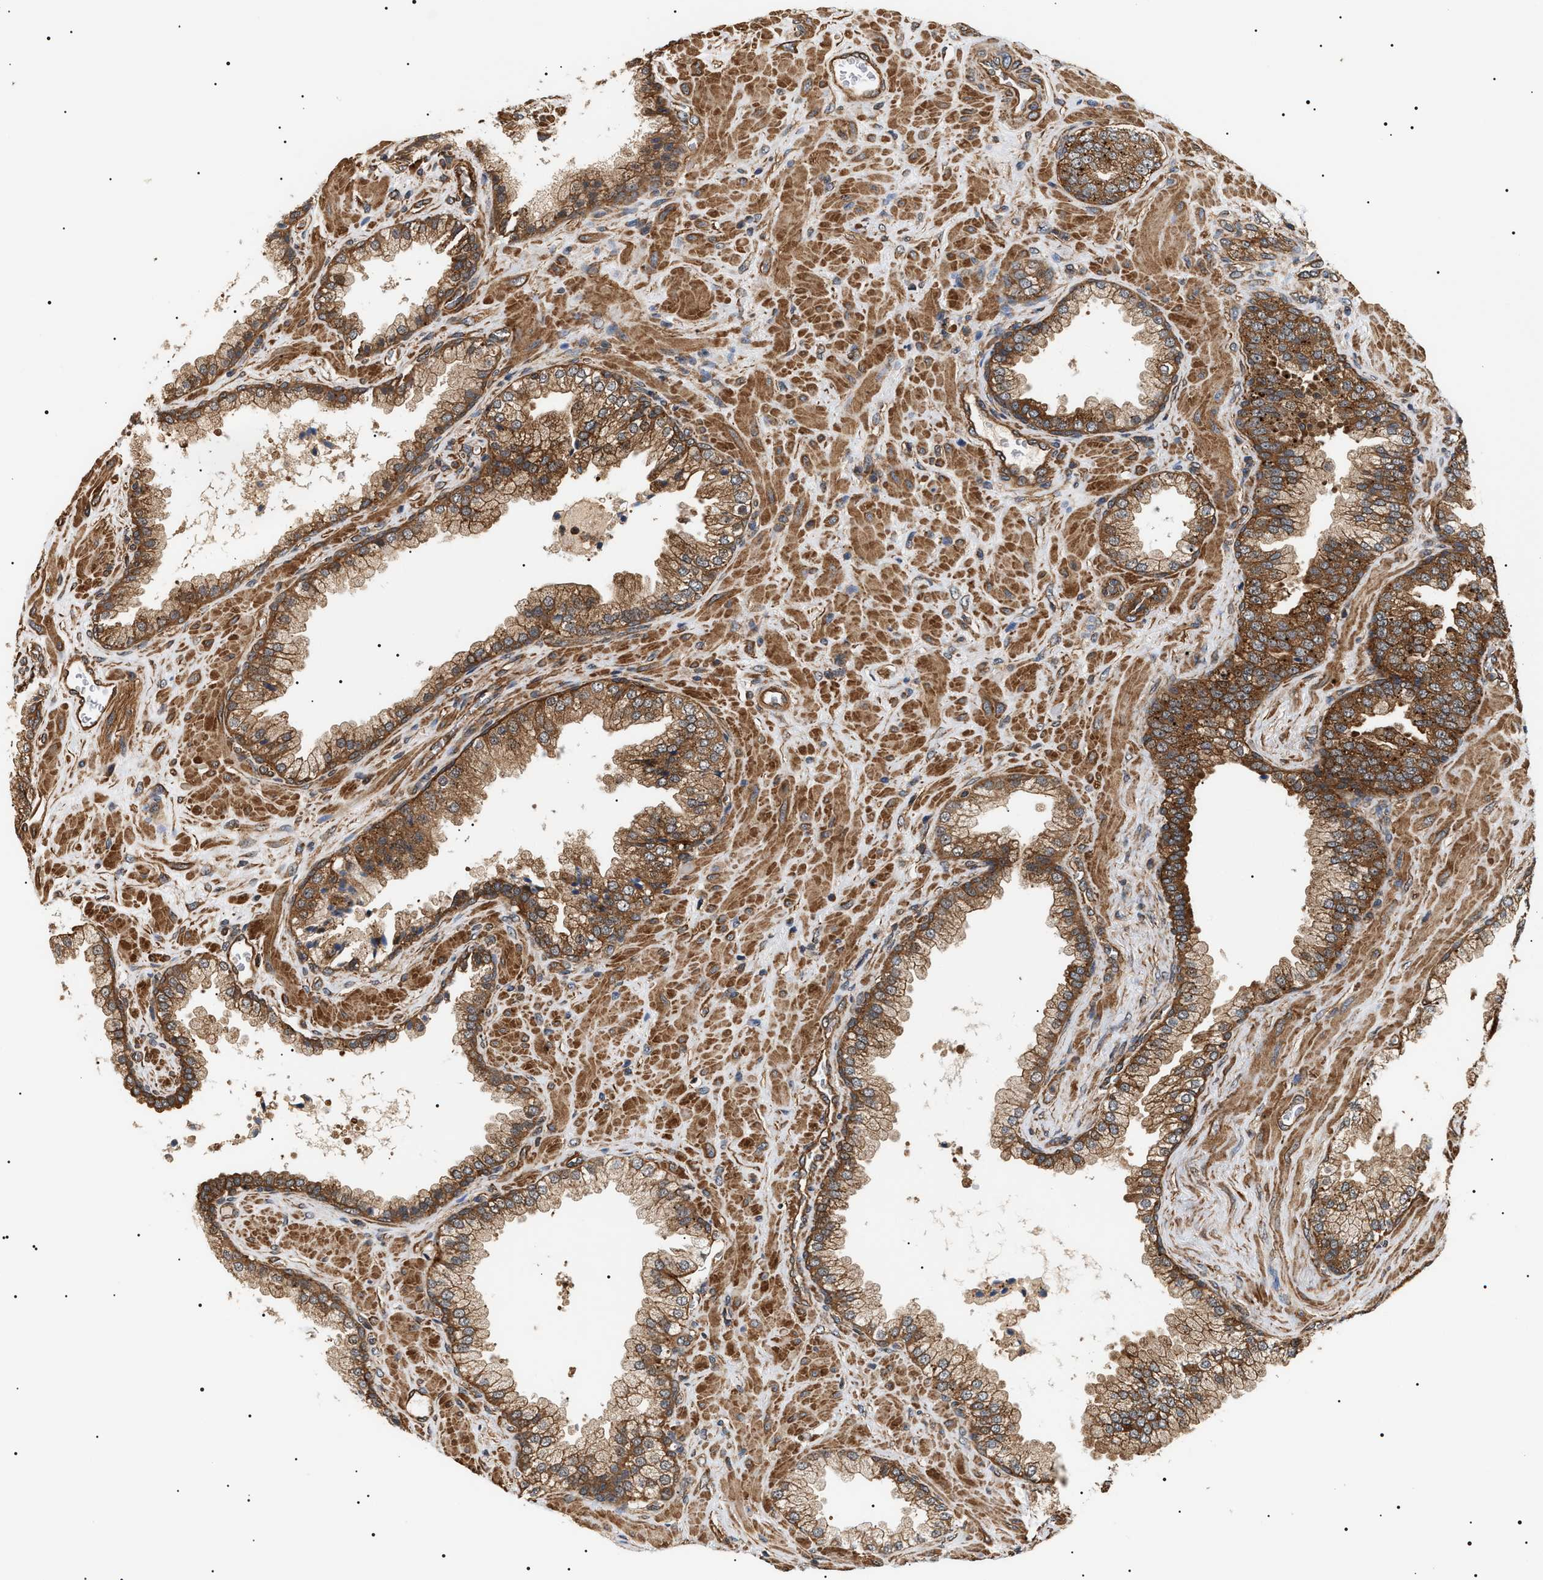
{"staining": {"intensity": "moderate", "quantity": ">75%", "location": "cytoplasmic/membranous"}, "tissue": "prostate cancer", "cell_type": "Tumor cells", "image_type": "cancer", "snomed": [{"axis": "morphology", "description": "Adenocarcinoma, Low grade"}, {"axis": "topography", "description": "Prostate"}], "caption": "Prostate cancer (adenocarcinoma (low-grade)) stained for a protein (brown) demonstrates moderate cytoplasmic/membranous positive expression in about >75% of tumor cells.", "gene": "SH3GLB2", "patient": {"sex": "male", "age": 71}}